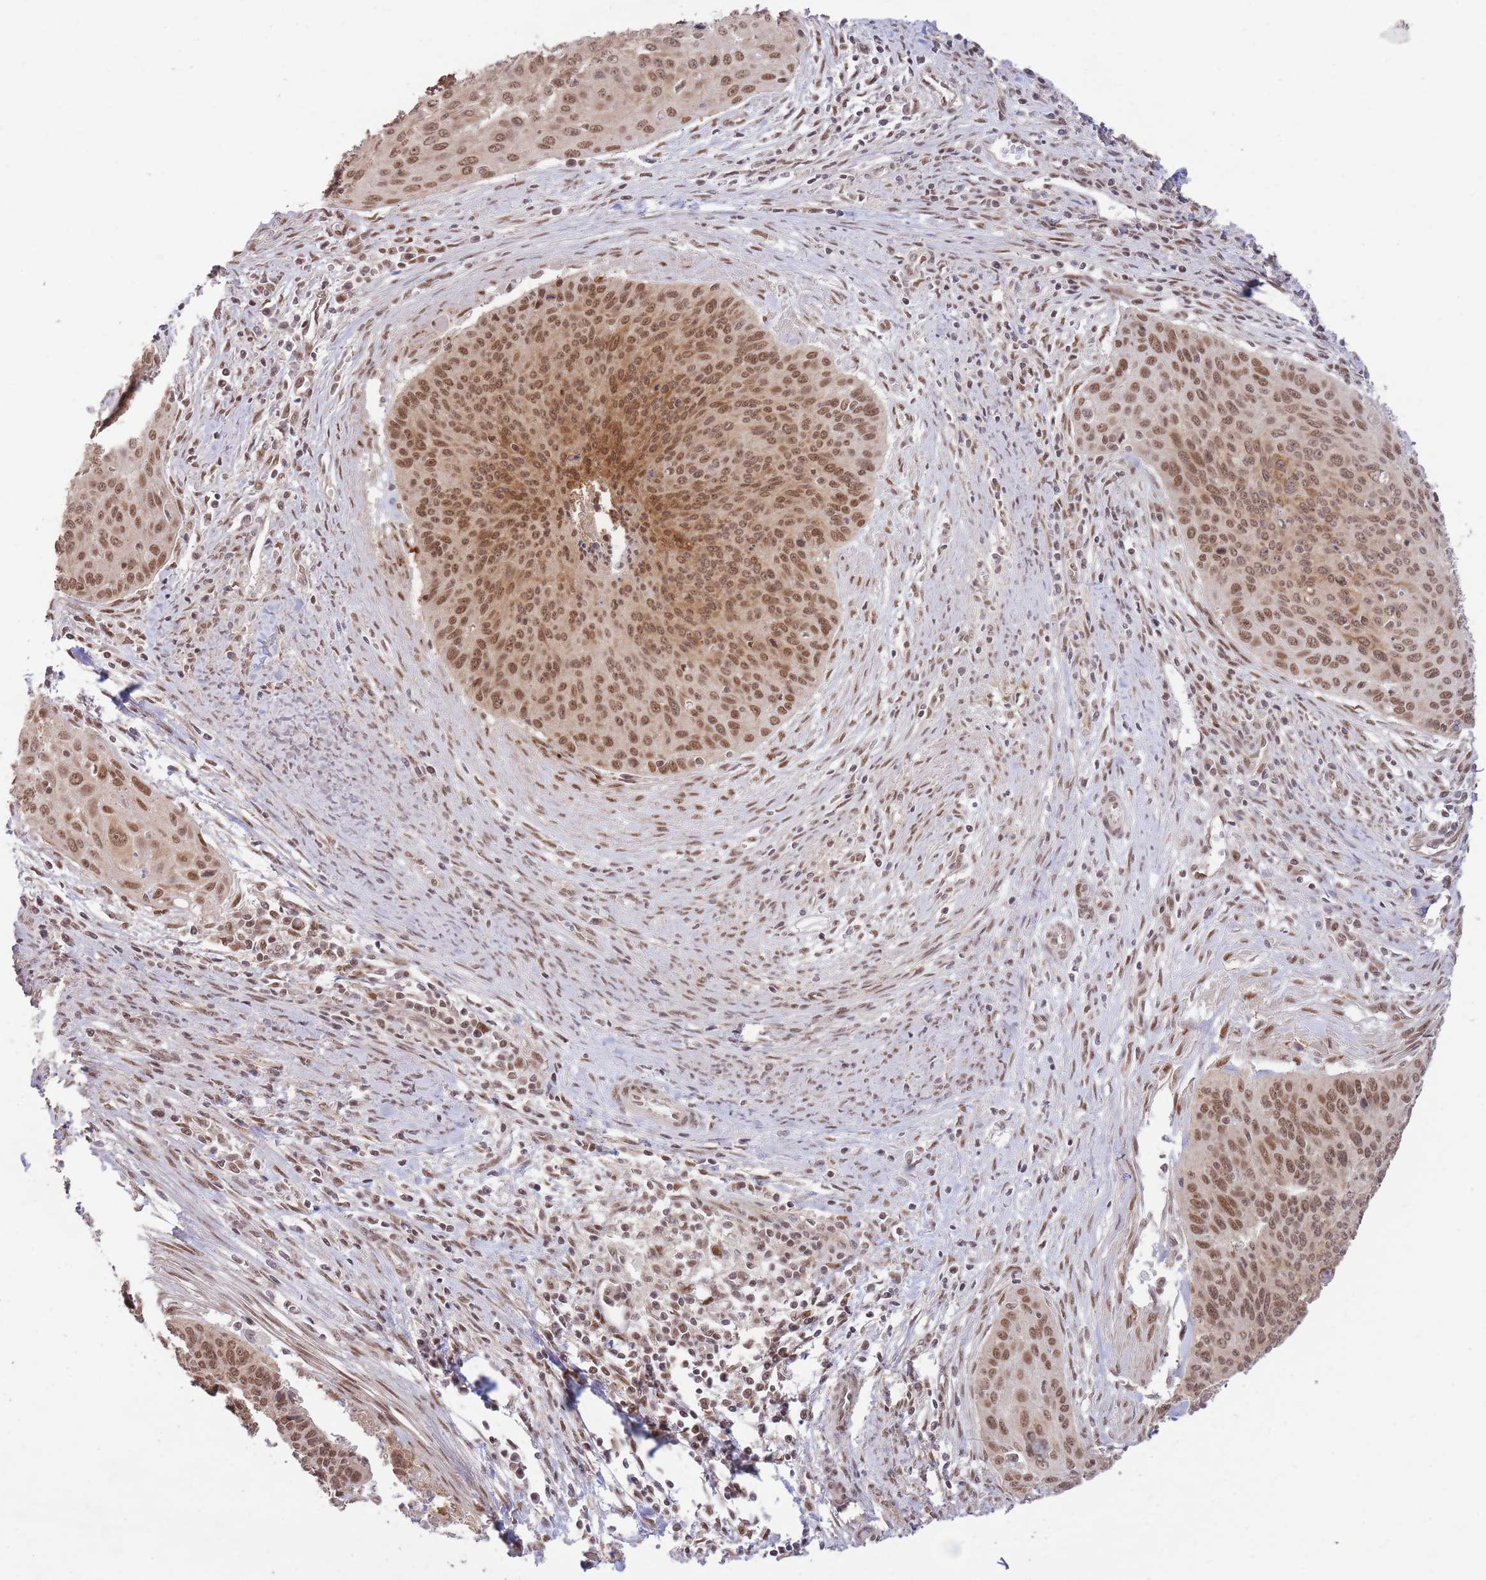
{"staining": {"intensity": "moderate", "quantity": ">75%", "location": "cytoplasmic/membranous,nuclear"}, "tissue": "cervical cancer", "cell_type": "Tumor cells", "image_type": "cancer", "snomed": [{"axis": "morphology", "description": "Squamous cell carcinoma, NOS"}, {"axis": "topography", "description": "Cervix"}], "caption": "Squamous cell carcinoma (cervical) stained for a protein shows moderate cytoplasmic/membranous and nuclear positivity in tumor cells. (brown staining indicates protein expression, while blue staining denotes nuclei).", "gene": "CARD8", "patient": {"sex": "female", "age": 55}}